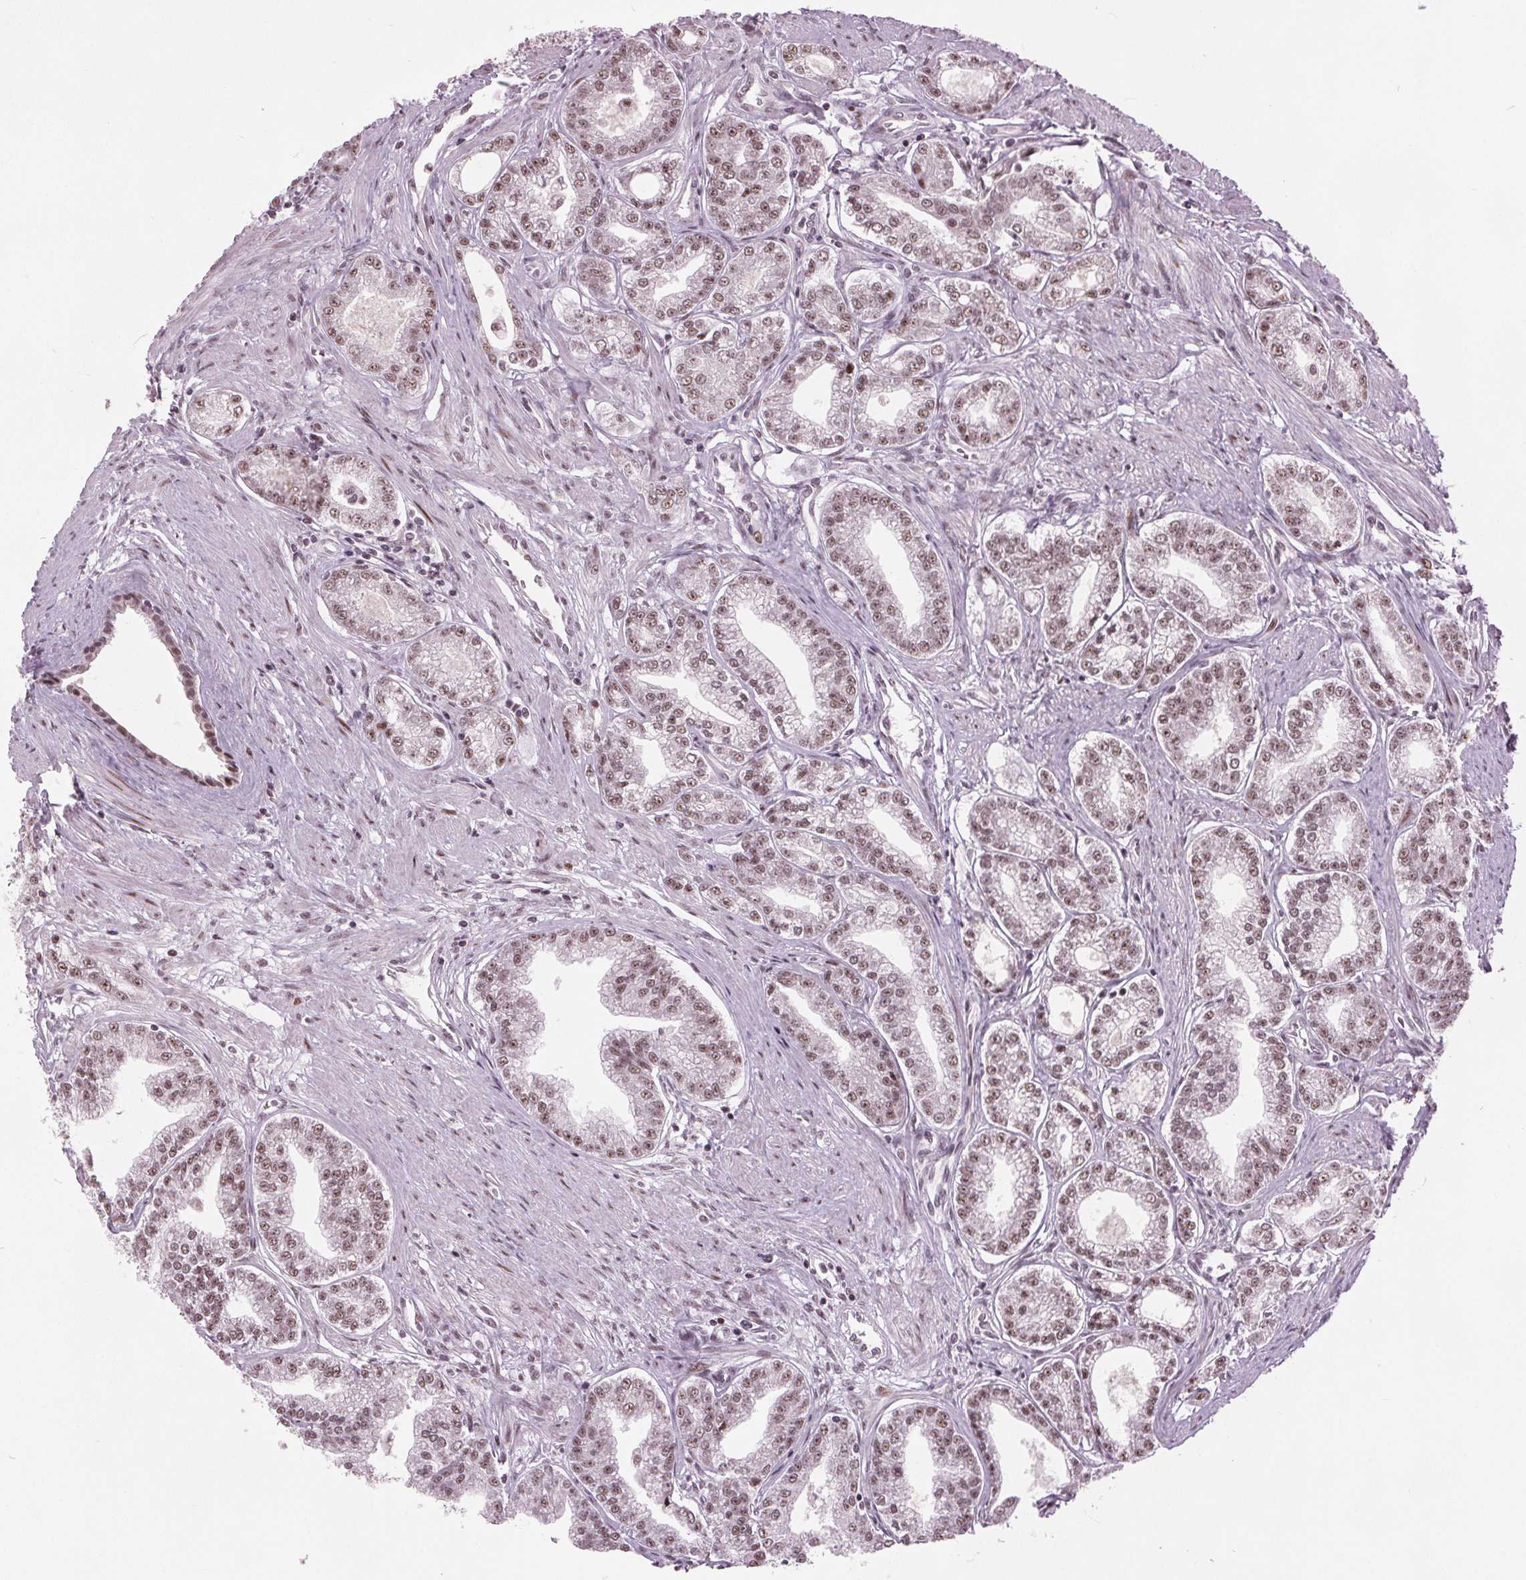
{"staining": {"intensity": "moderate", "quantity": ">75%", "location": "nuclear"}, "tissue": "prostate cancer", "cell_type": "Tumor cells", "image_type": "cancer", "snomed": [{"axis": "morphology", "description": "Adenocarcinoma, NOS"}, {"axis": "topography", "description": "Prostate"}], "caption": "A brown stain labels moderate nuclear expression of a protein in adenocarcinoma (prostate) tumor cells.", "gene": "TTC34", "patient": {"sex": "male", "age": 71}}